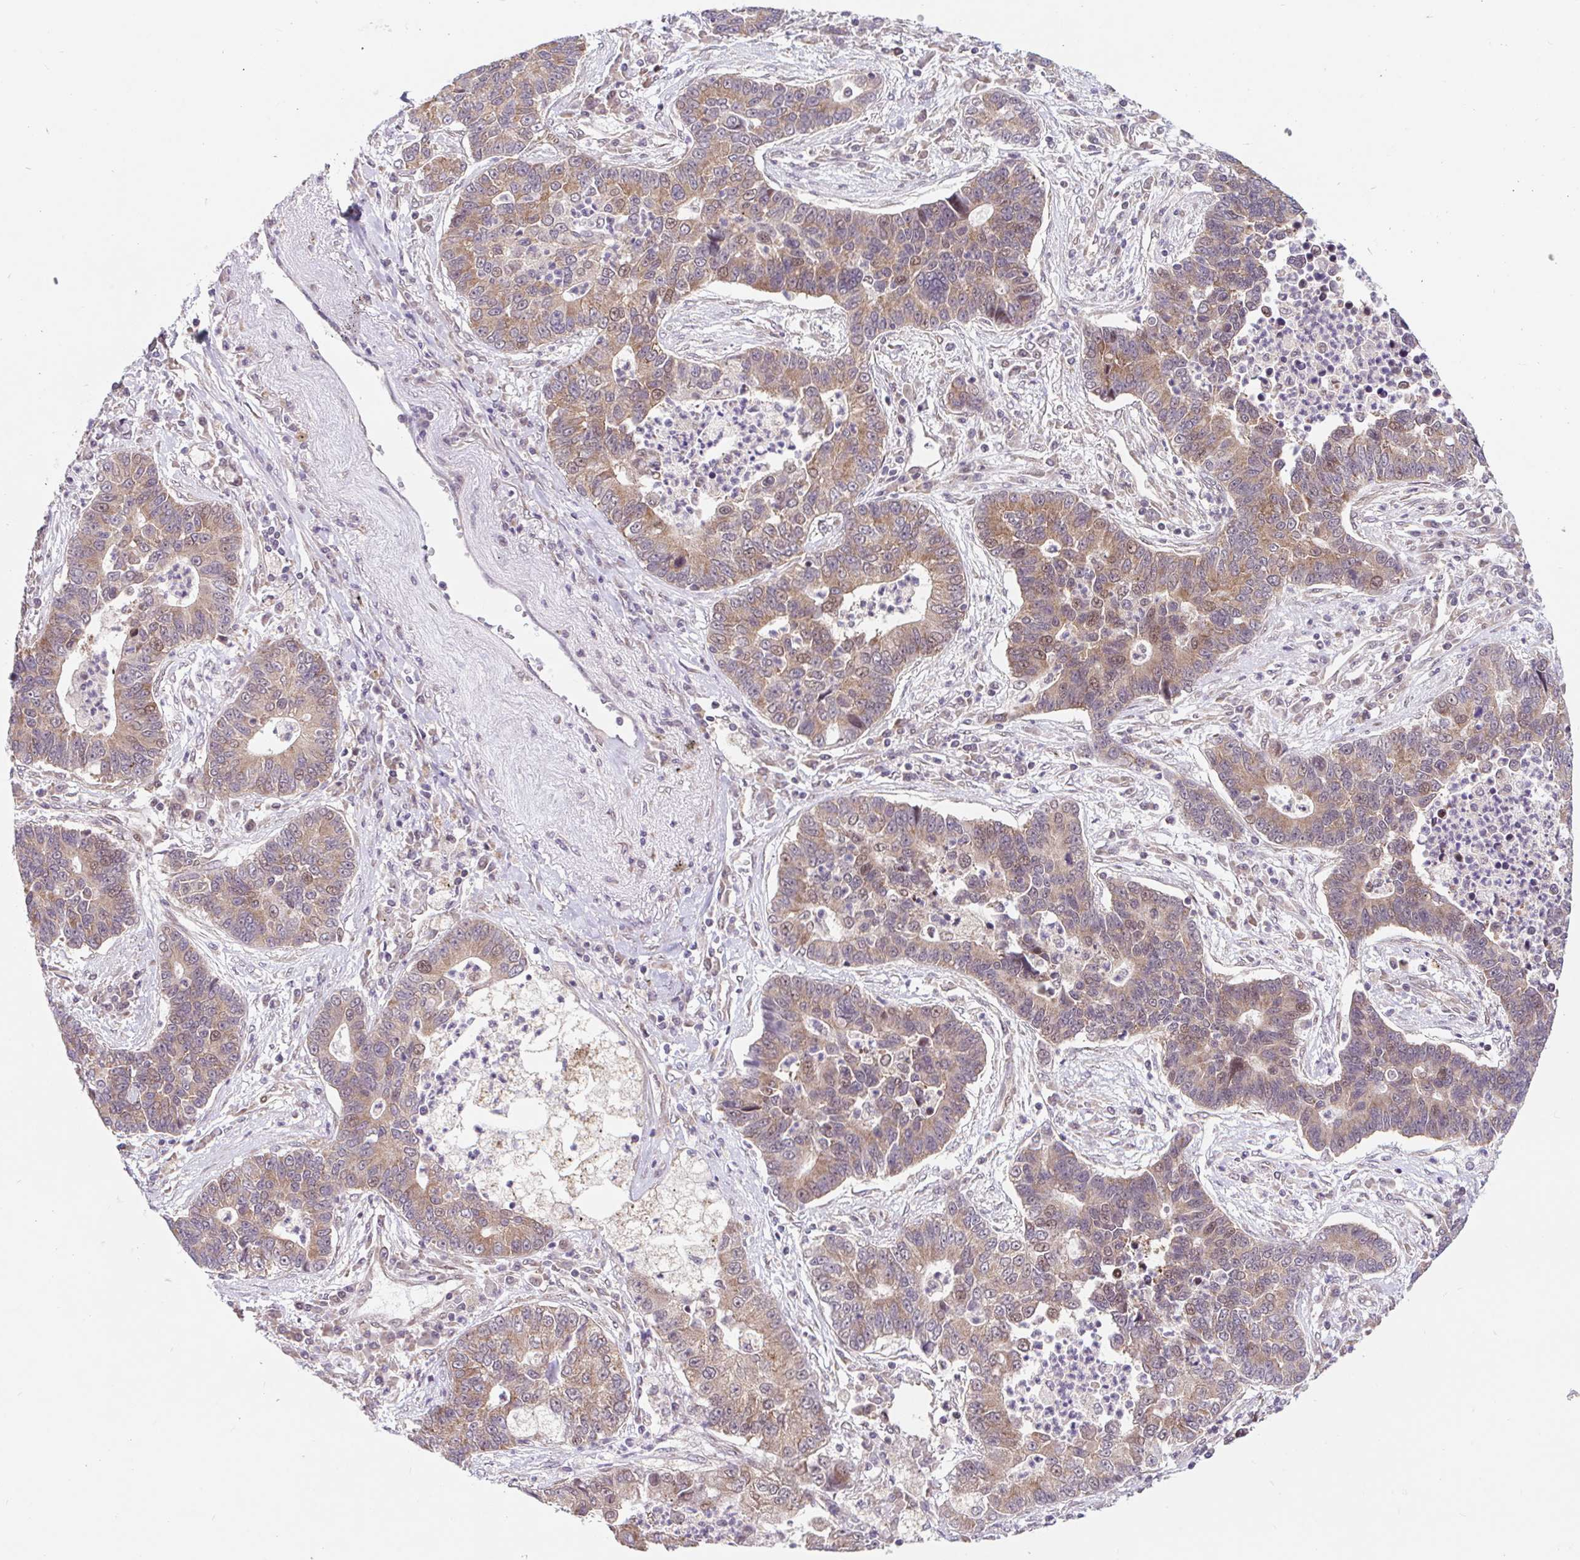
{"staining": {"intensity": "moderate", "quantity": "25%-75%", "location": "cytoplasmic/membranous,nuclear"}, "tissue": "lung cancer", "cell_type": "Tumor cells", "image_type": "cancer", "snomed": [{"axis": "morphology", "description": "Adenocarcinoma, NOS"}, {"axis": "topography", "description": "Lung"}], "caption": "A brown stain highlights moderate cytoplasmic/membranous and nuclear expression of a protein in lung cancer (adenocarcinoma) tumor cells.", "gene": "HFE", "patient": {"sex": "female", "age": 57}}